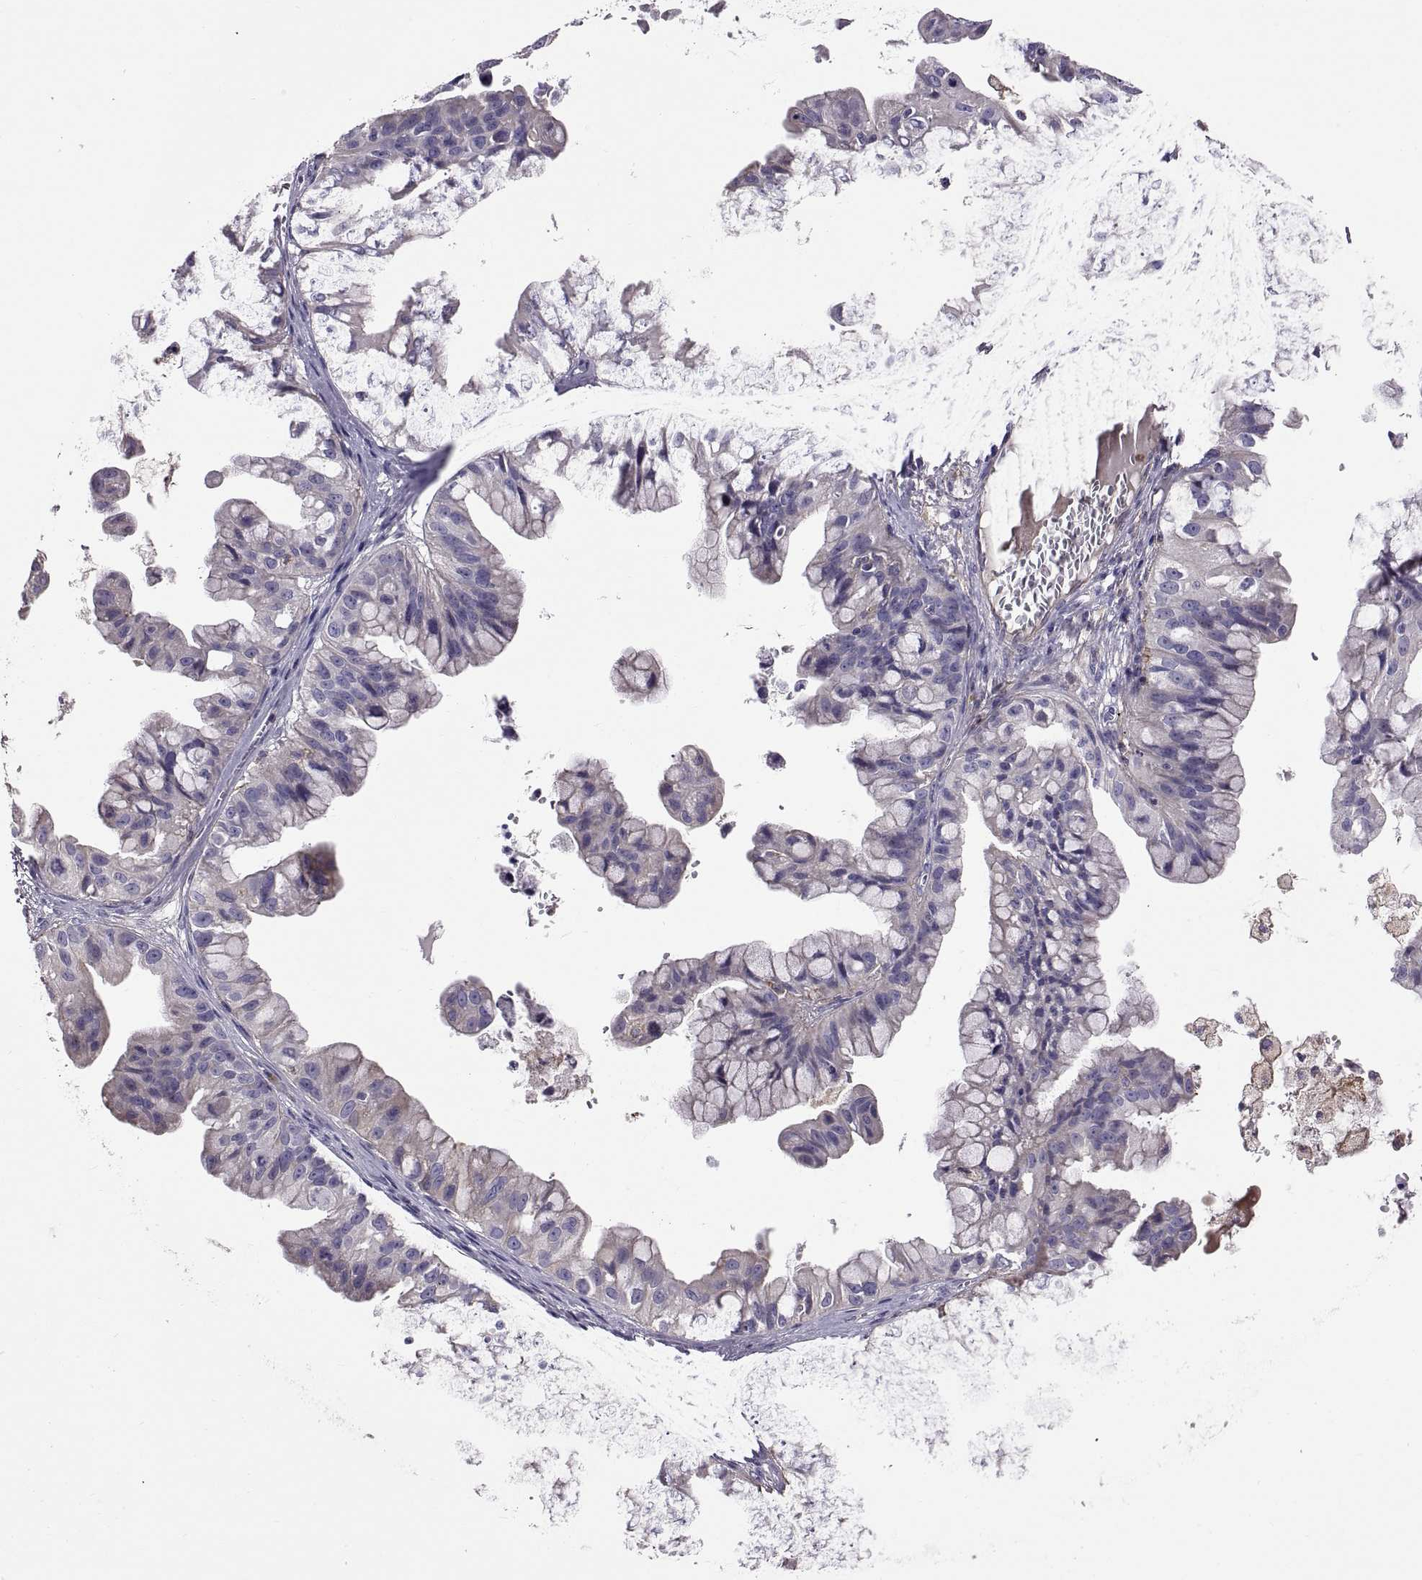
{"staining": {"intensity": "weak", "quantity": "25%-75%", "location": "cytoplasmic/membranous"}, "tissue": "ovarian cancer", "cell_type": "Tumor cells", "image_type": "cancer", "snomed": [{"axis": "morphology", "description": "Cystadenocarcinoma, mucinous, NOS"}, {"axis": "topography", "description": "Ovary"}], "caption": "IHC of human ovarian mucinous cystadenocarcinoma exhibits low levels of weak cytoplasmic/membranous staining in approximately 25%-75% of tumor cells.", "gene": "EMILIN2", "patient": {"sex": "female", "age": 76}}